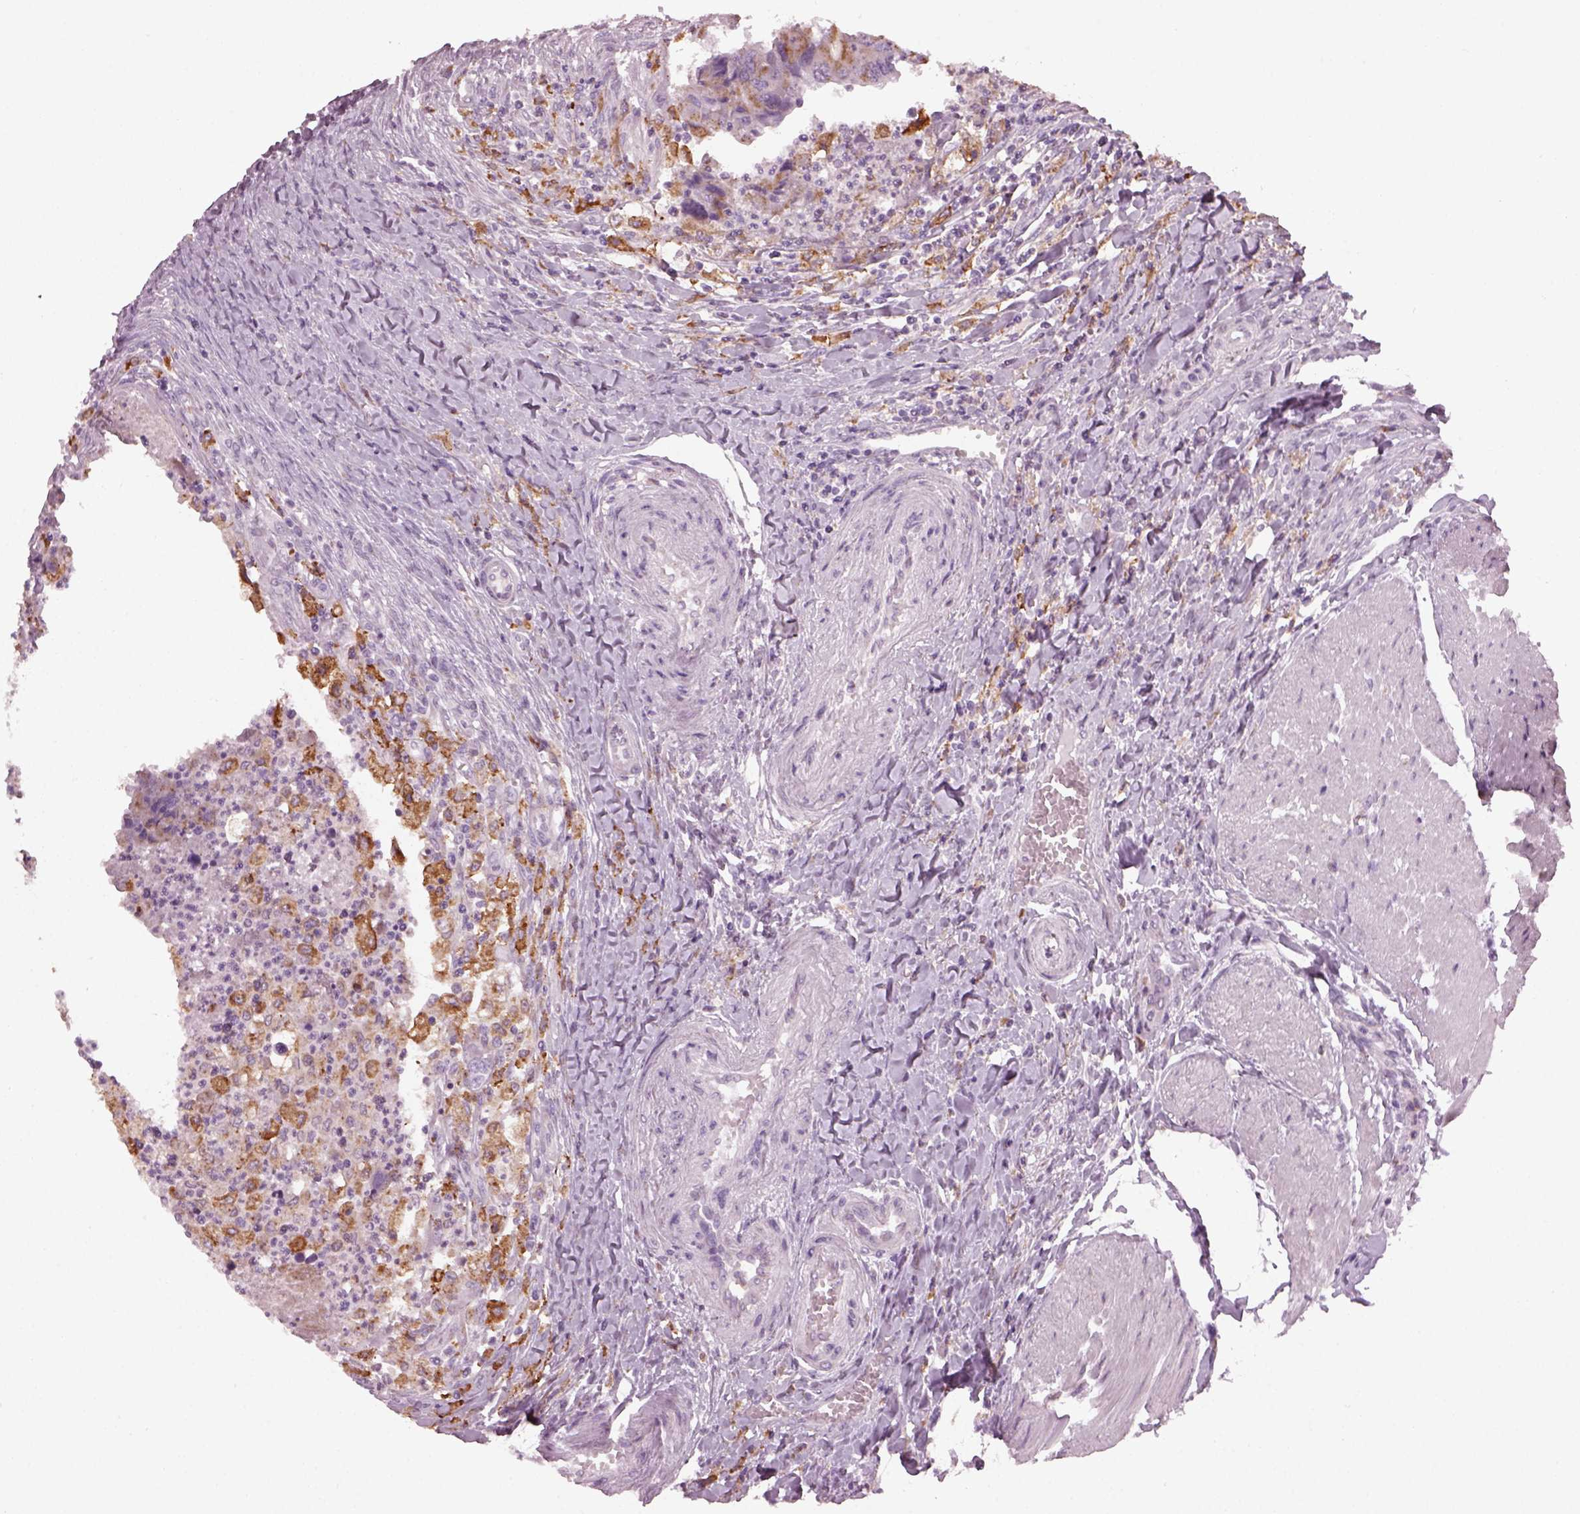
{"staining": {"intensity": "strong", "quantity": "<25%", "location": "cytoplasmic/membranous"}, "tissue": "colorectal cancer", "cell_type": "Tumor cells", "image_type": "cancer", "snomed": [{"axis": "morphology", "description": "Adenocarcinoma, NOS"}, {"axis": "topography", "description": "Colon"}], "caption": "Human colorectal adenocarcinoma stained with a protein marker exhibits strong staining in tumor cells.", "gene": "TMEM231", "patient": {"sex": "female", "age": 67}}